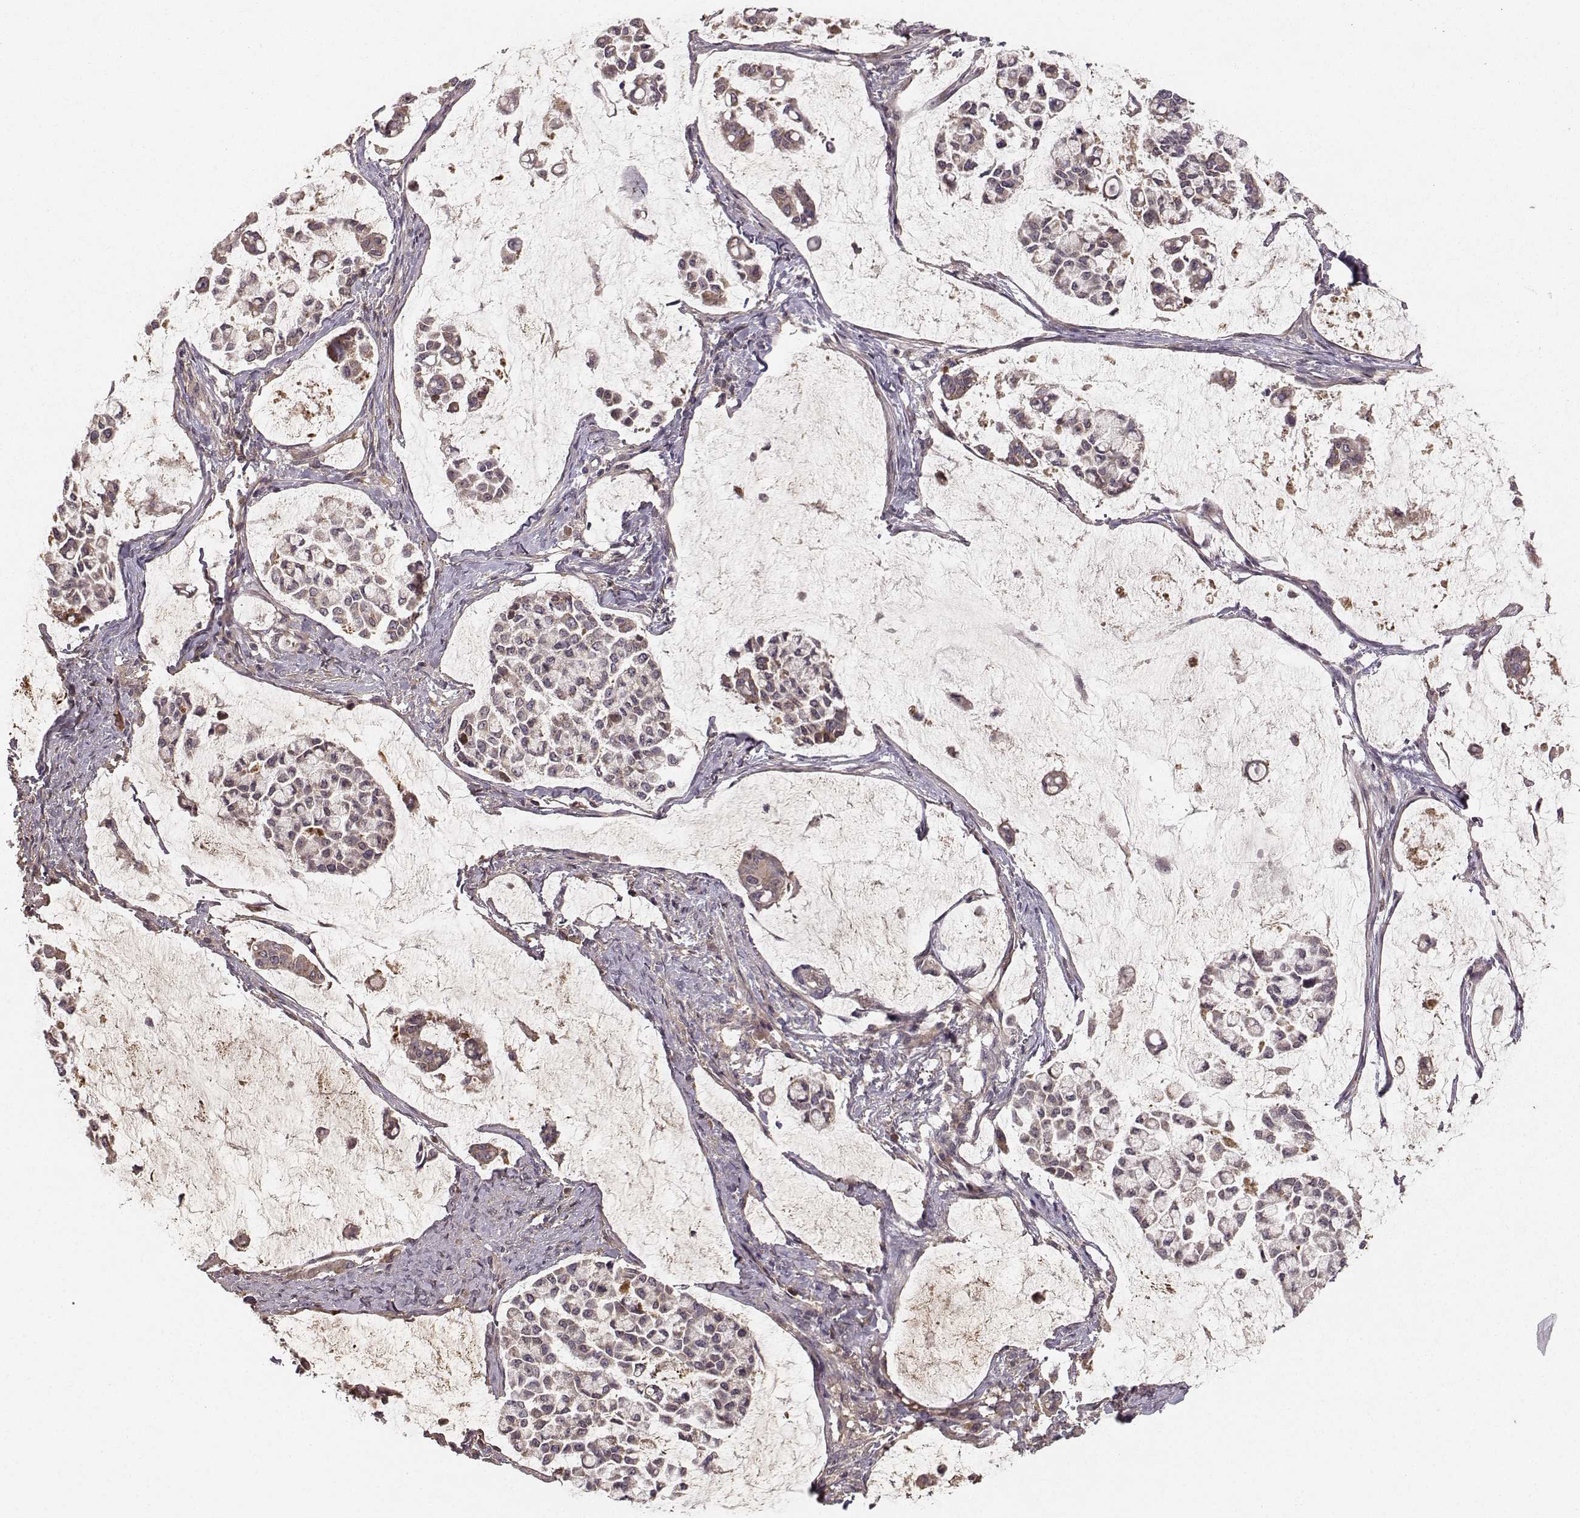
{"staining": {"intensity": "moderate", "quantity": "<25%", "location": "cytoplasmic/membranous"}, "tissue": "stomach cancer", "cell_type": "Tumor cells", "image_type": "cancer", "snomed": [{"axis": "morphology", "description": "Adenocarcinoma, NOS"}, {"axis": "topography", "description": "Stomach"}], "caption": "Human stomach cancer (adenocarcinoma) stained with a brown dye exhibits moderate cytoplasmic/membranous positive positivity in approximately <25% of tumor cells.", "gene": "WNT6", "patient": {"sex": "male", "age": 82}}